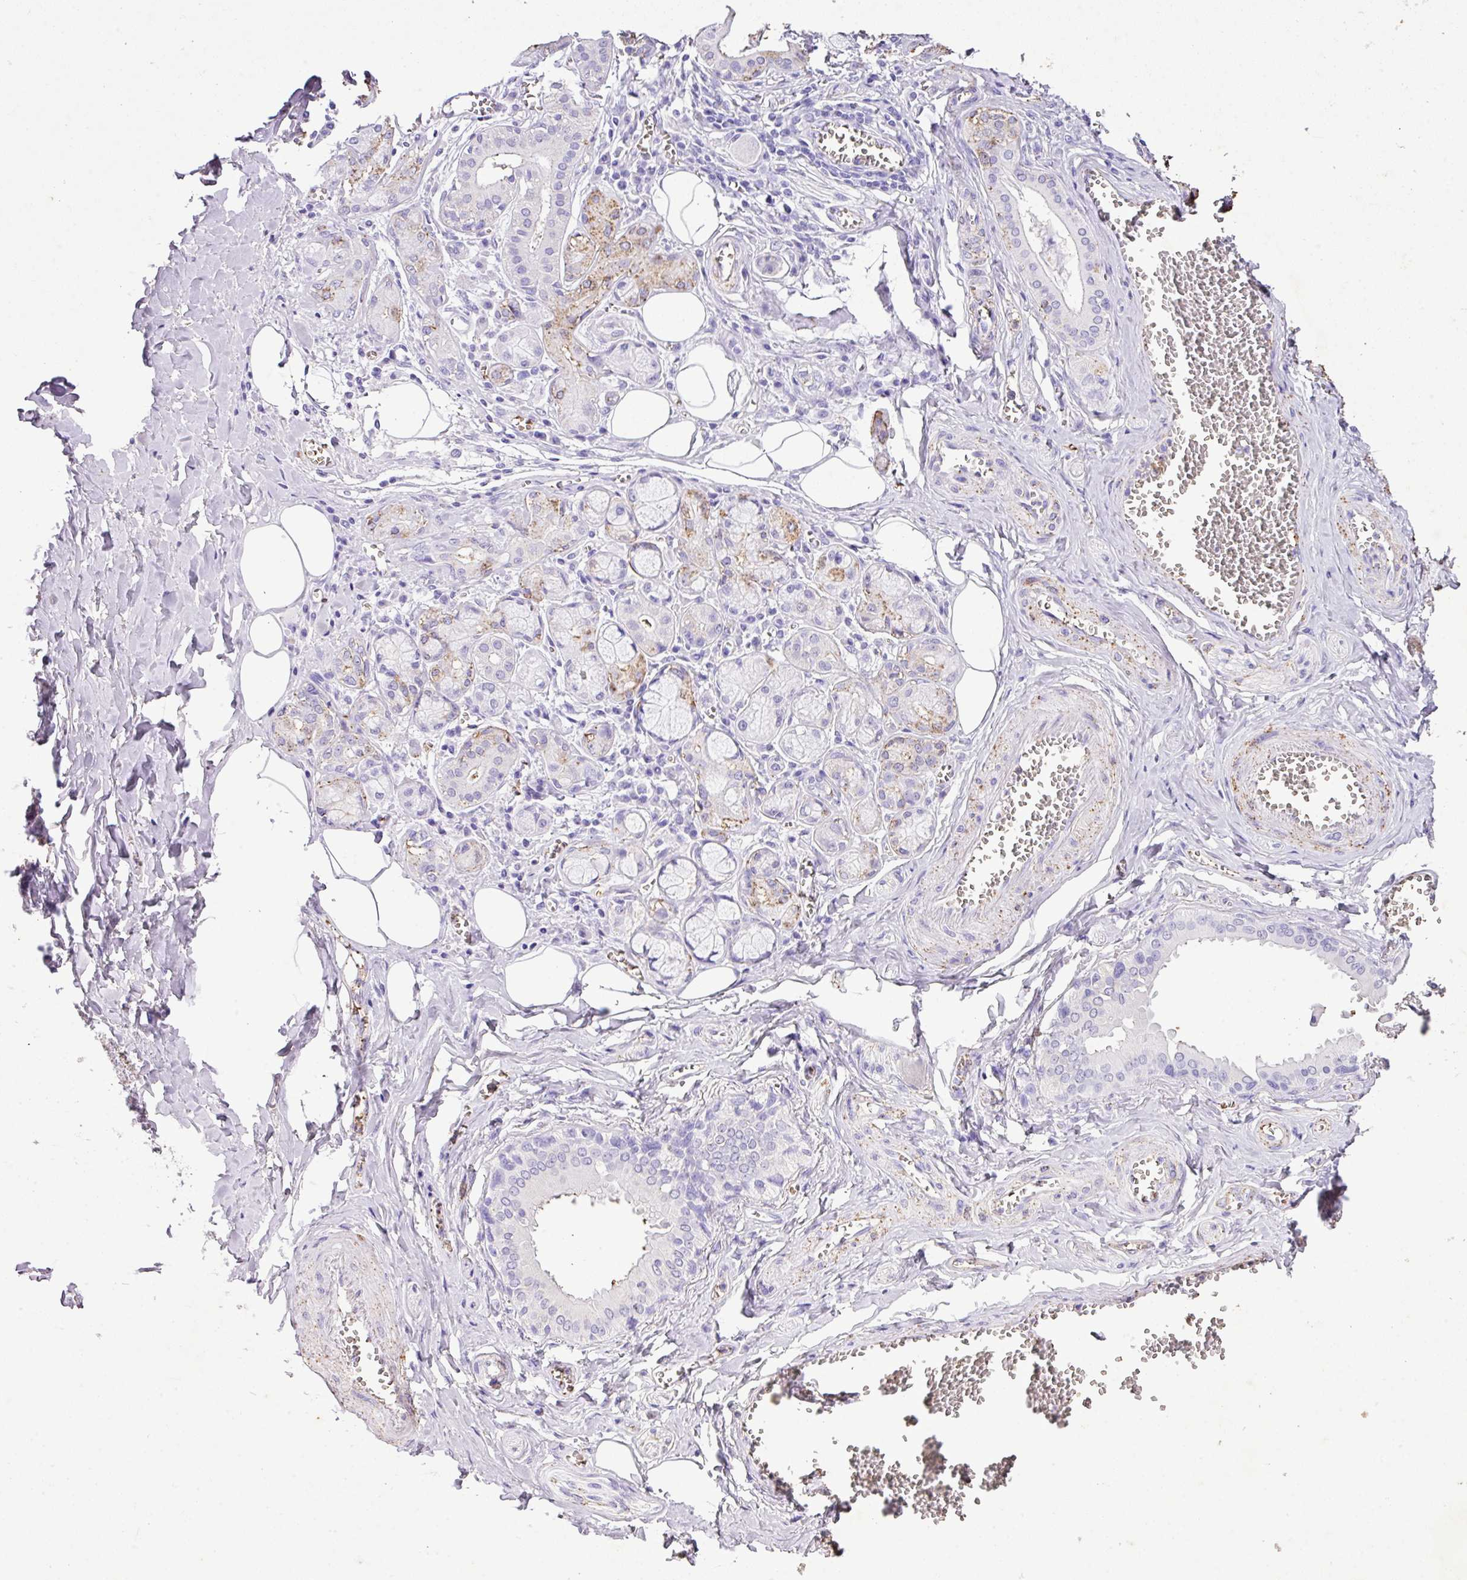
{"staining": {"intensity": "moderate", "quantity": "<25%", "location": "cytoplasmic/membranous"}, "tissue": "salivary gland", "cell_type": "Glandular cells", "image_type": "normal", "snomed": [{"axis": "morphology", "description": "Normal tissue, NOS"}, {"axis": "topography", "description": "Salivary gland"}], "caption": "This image displays unremarkable salivary gland stained with immunohistochemistry (IHC) to label a protein in brown. The cytoplasmic/membranous of glandular cells show moderate positivity for the protein. Nuclei are counter-stained blue.", "gene": "KCNJ11", "patient": {"sex": "male", "age": 74}}